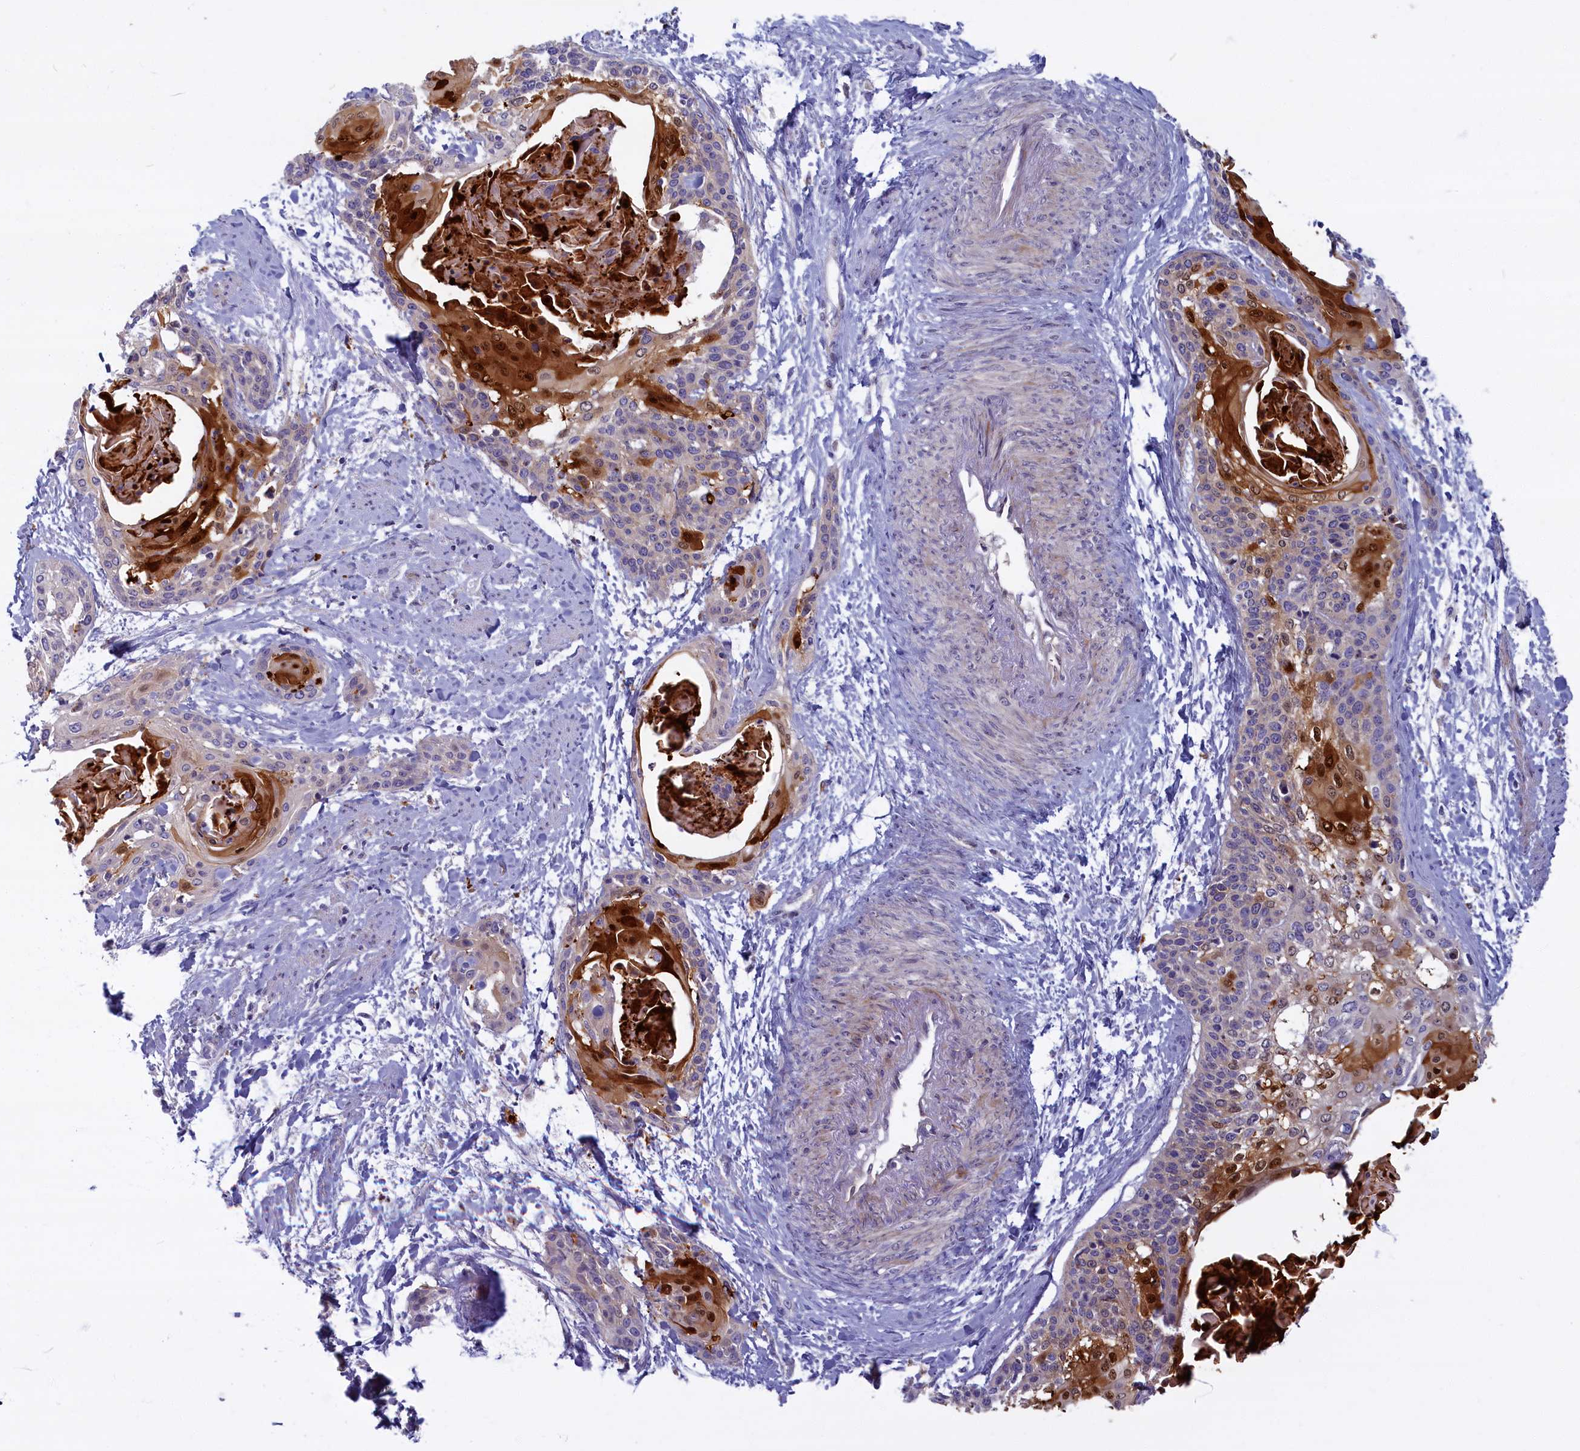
{"staining": {"intensity": "strong", "quantity": "<25%", "location": "cytoplasmic/membranous,nuclear"}, "tissue": "cervical cancer", "cell_type": "Tumor cells", "image_type": "cancer", "snomed": [{"axis": "morphology", "description": "Squamous cell carcinoma, NOS"}, {"axis": "topography", "description": "Cervix"}], "caption": "A photomicrograph of human squamous cell carcinoma (cervical) stained for a protein displays strong cytoplasmic/membranous and nuclear brown staining in tumor cells. The staining is performed using DAB (3,3'-diaminobenzidine) brown chromogen to label protein expression. The nuclei are counter-stained blue using hematoxylin.", "gene": "FCSK", "patient": {"sex": "female", "age": 57}}